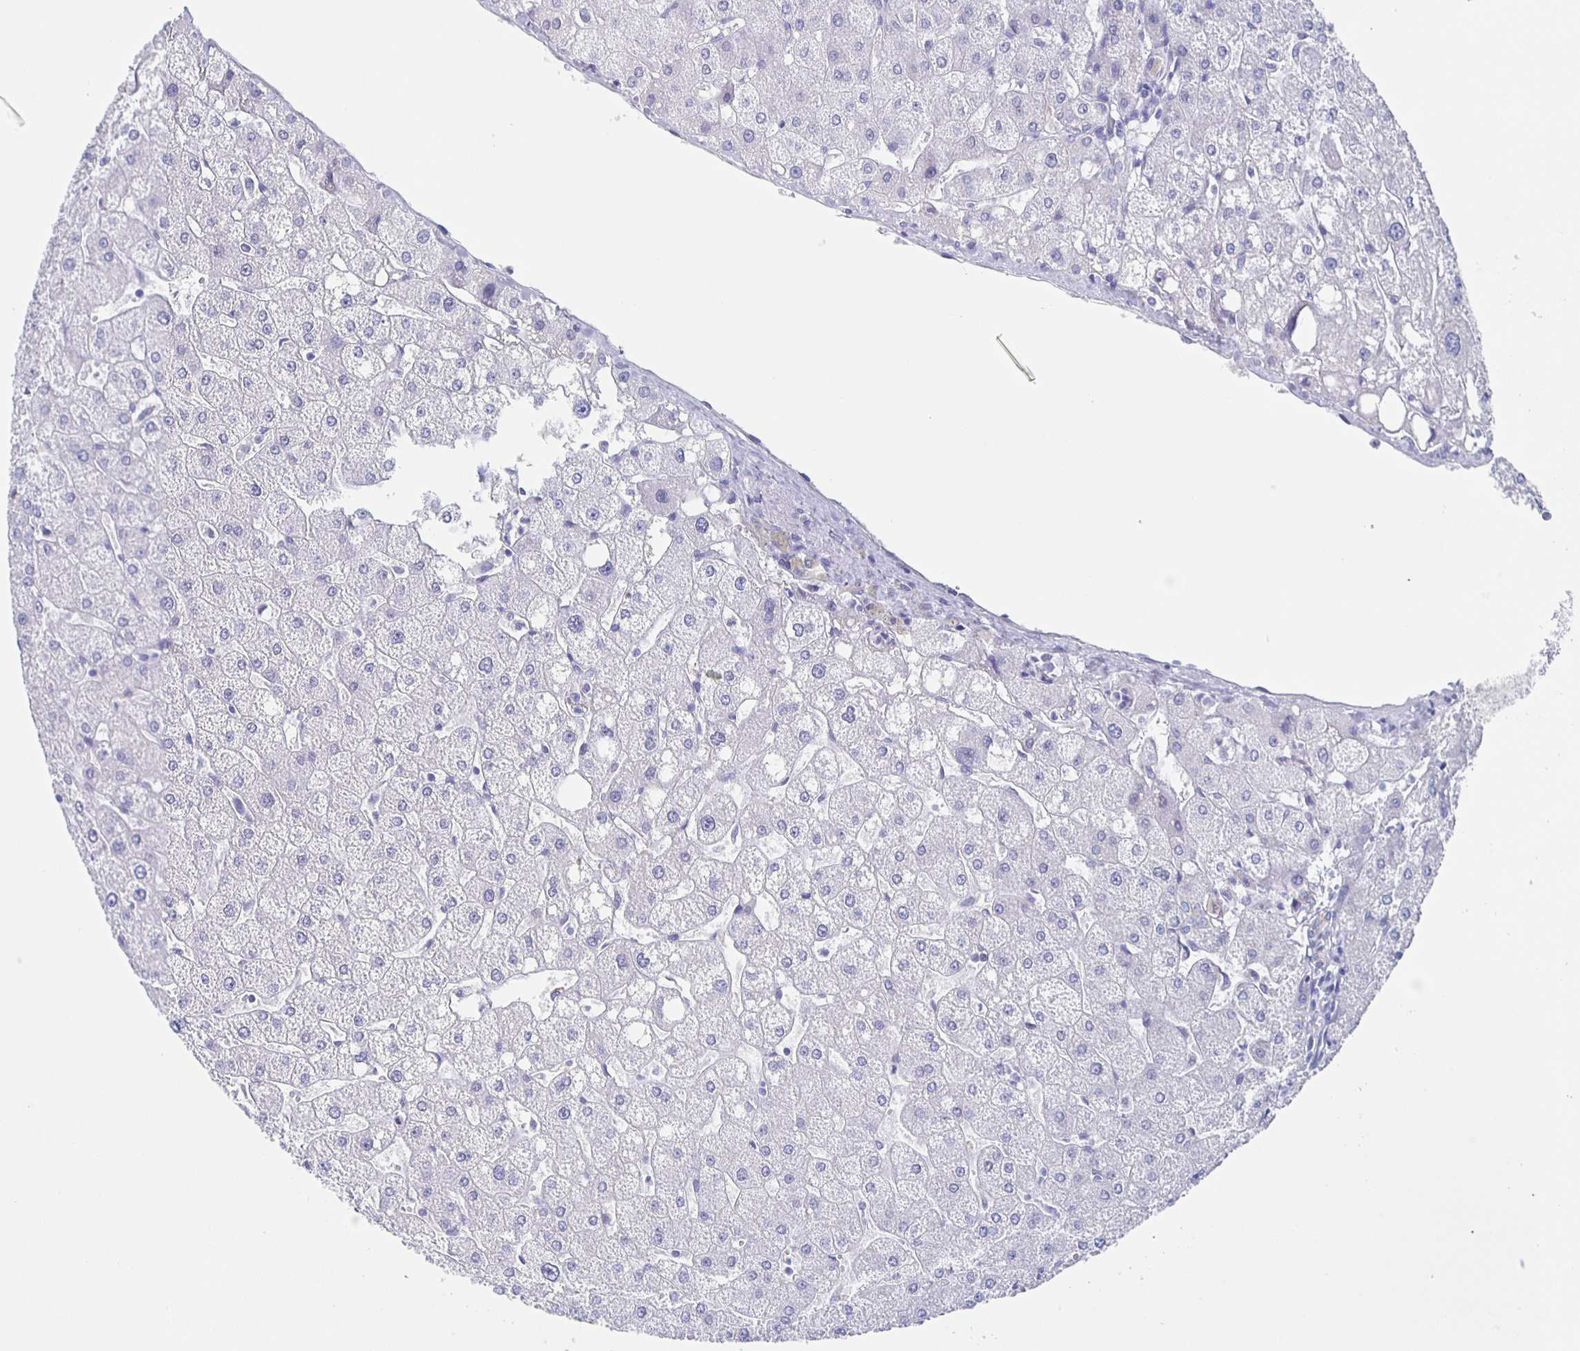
{"staining": {"intensity": "negative", "quantity": "none", "location": "none"}, "tissue": "liver", "cell_type": "Cholangiocytes", "image_type": "normal", "snomed": [{"axis": "morphology", "description": "Normal tissue, NOS"}, {"axis": "topography", "description": "Liver"}], "caption": "Normal liver was stained to show a protein in brown. There is no significant expression in cholangiocytes. (IHC, brightfield microscopy, high magnification).", "gene": "CCDC17", "patient": {"sex": "male", "age": 67}}